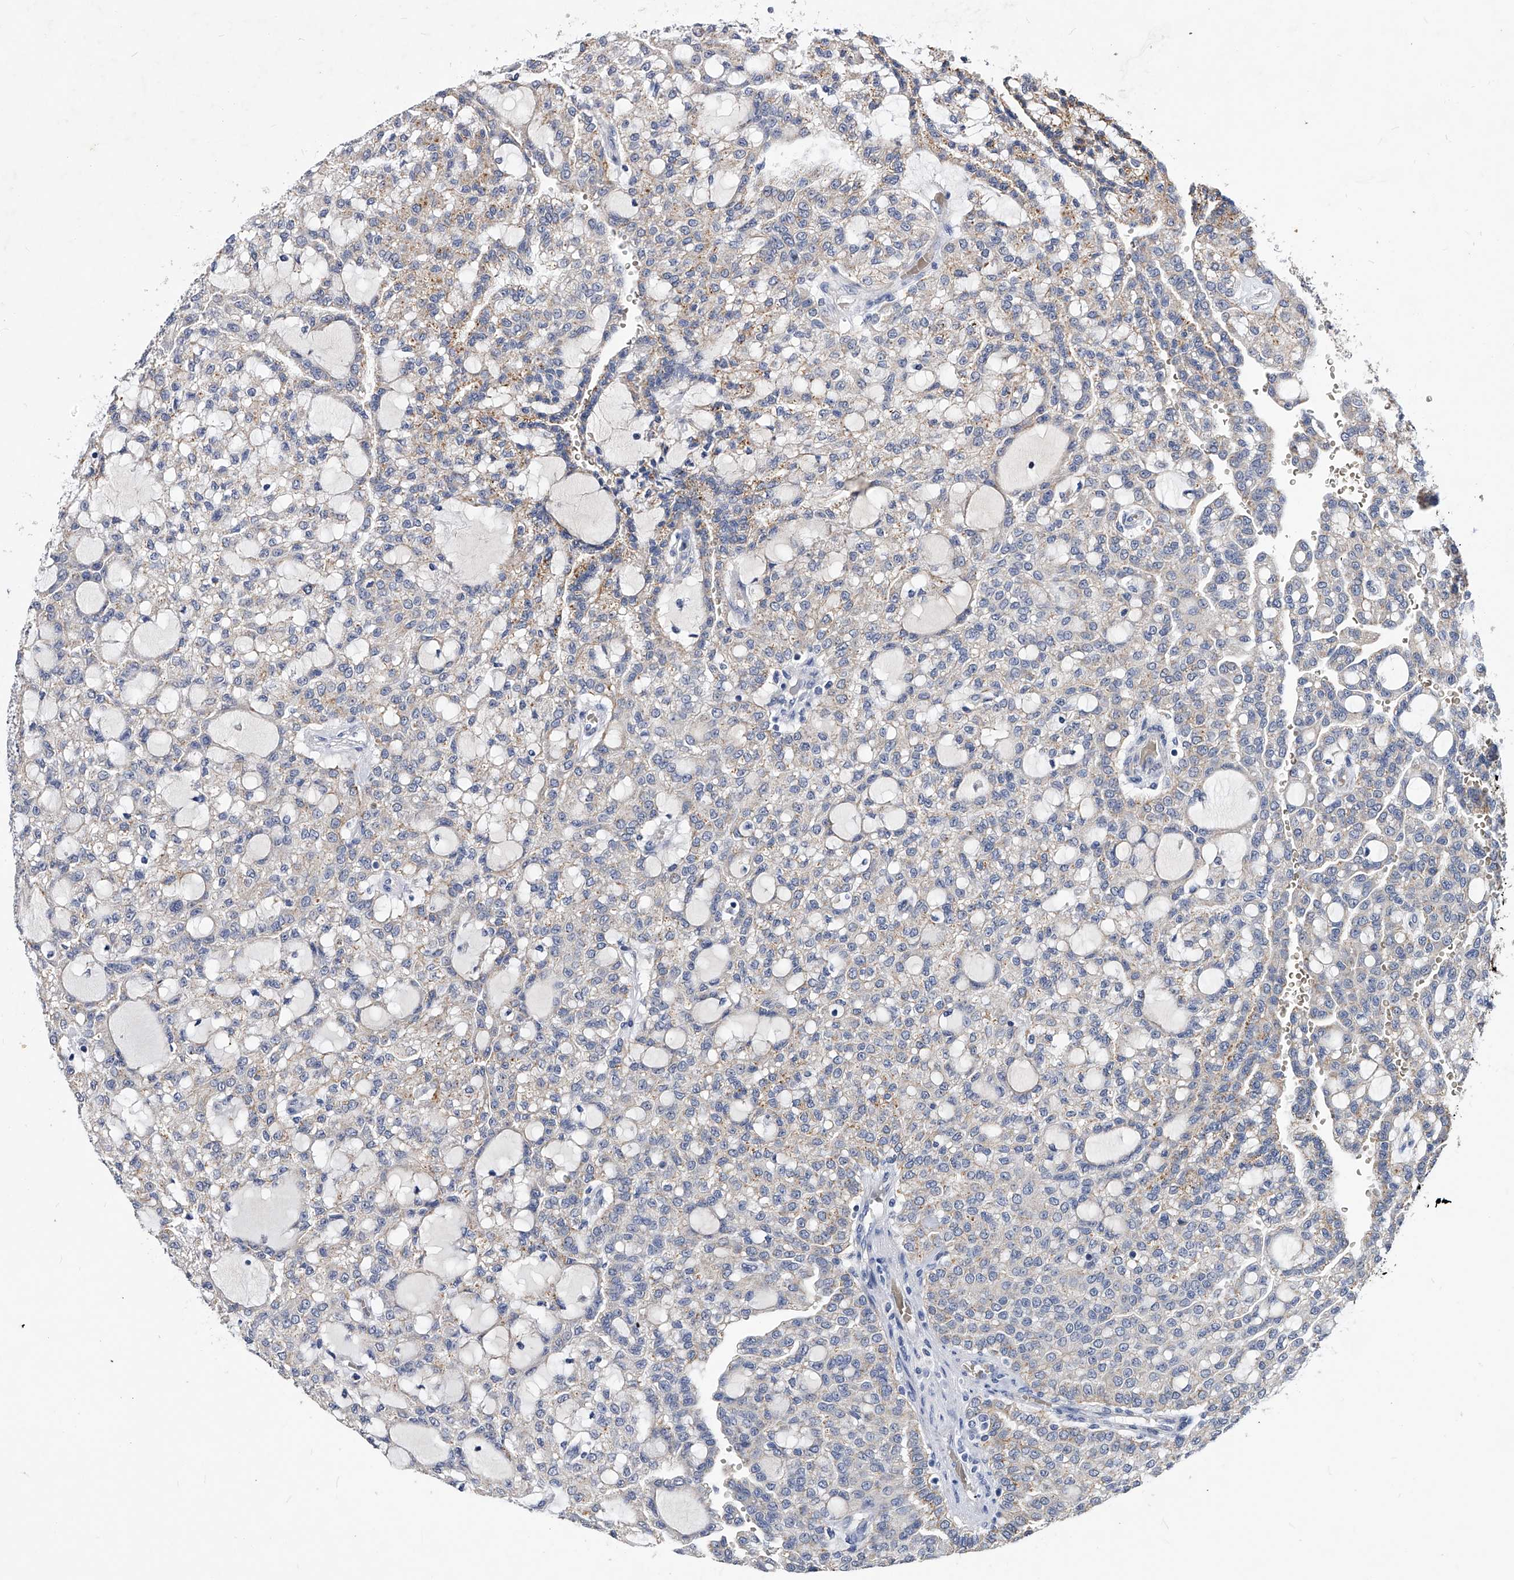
{"staining": {"intensity": "weak", "quantity": "<25%", "location": "cytoplasmic/membranous"}, "tissue": "renal cancer", "cell_type": "Tumor cells", "image_type": "cancer", "snomed": [{"axis": "morphology", "description": "Adenocarcinoma, NOS"}, {"axis": "topography", "description": "Kidney"}], "caption": "IHC image of neoplastic tissue: renal cancer stained with DAB (3,3'-diaminobenzidine) exhibits no significant protein expression in tumor cells. (DAB (3,3'-diaminobenzidine) IHC, high magnification).", "gene": "ZNF529", "patient": {"sex": "male", "age": 63}}